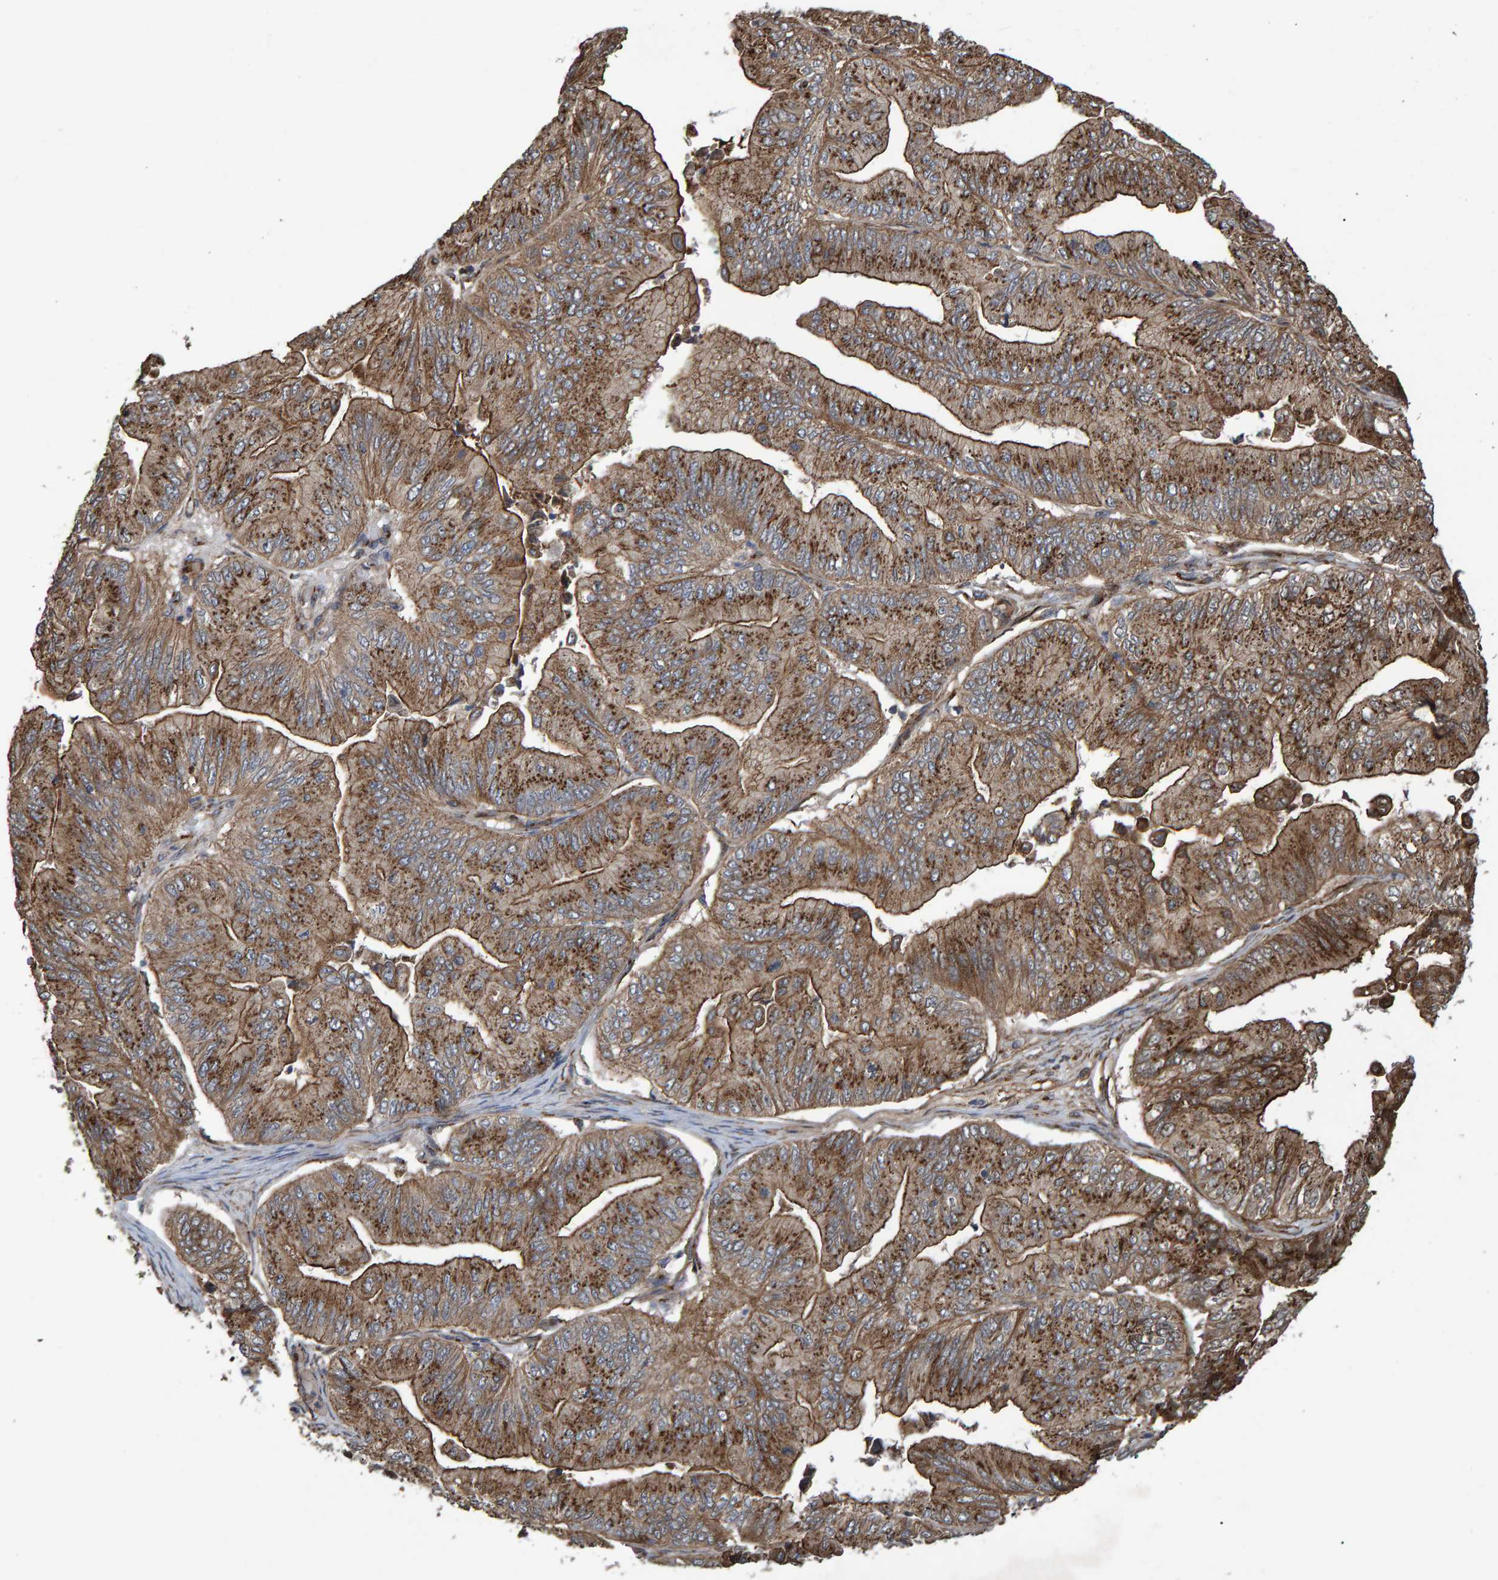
{"staining": {"intensity": "strong", "quantity": ">75%", "location": "cytoplasmic/membranous"}, "tissue": "ovarian cancer", "cell_type": "Tumor cells", "image_type": "cancer", "snomed": [{"axis": "morphology", "description": "Cystadenocarcinoma, mucinous, NOS"}, {"axis": "topography", "description": "Ovary"}], "caption": "Brown immunohistochemical staining in human ovarian cancer exhibits strong cytoplasmic/membranous staining in about >75% of tumor cells. Nuclei are stained in blue.", "gene": "TRIM68", "patient": {"sex": "female", "age": 61}}